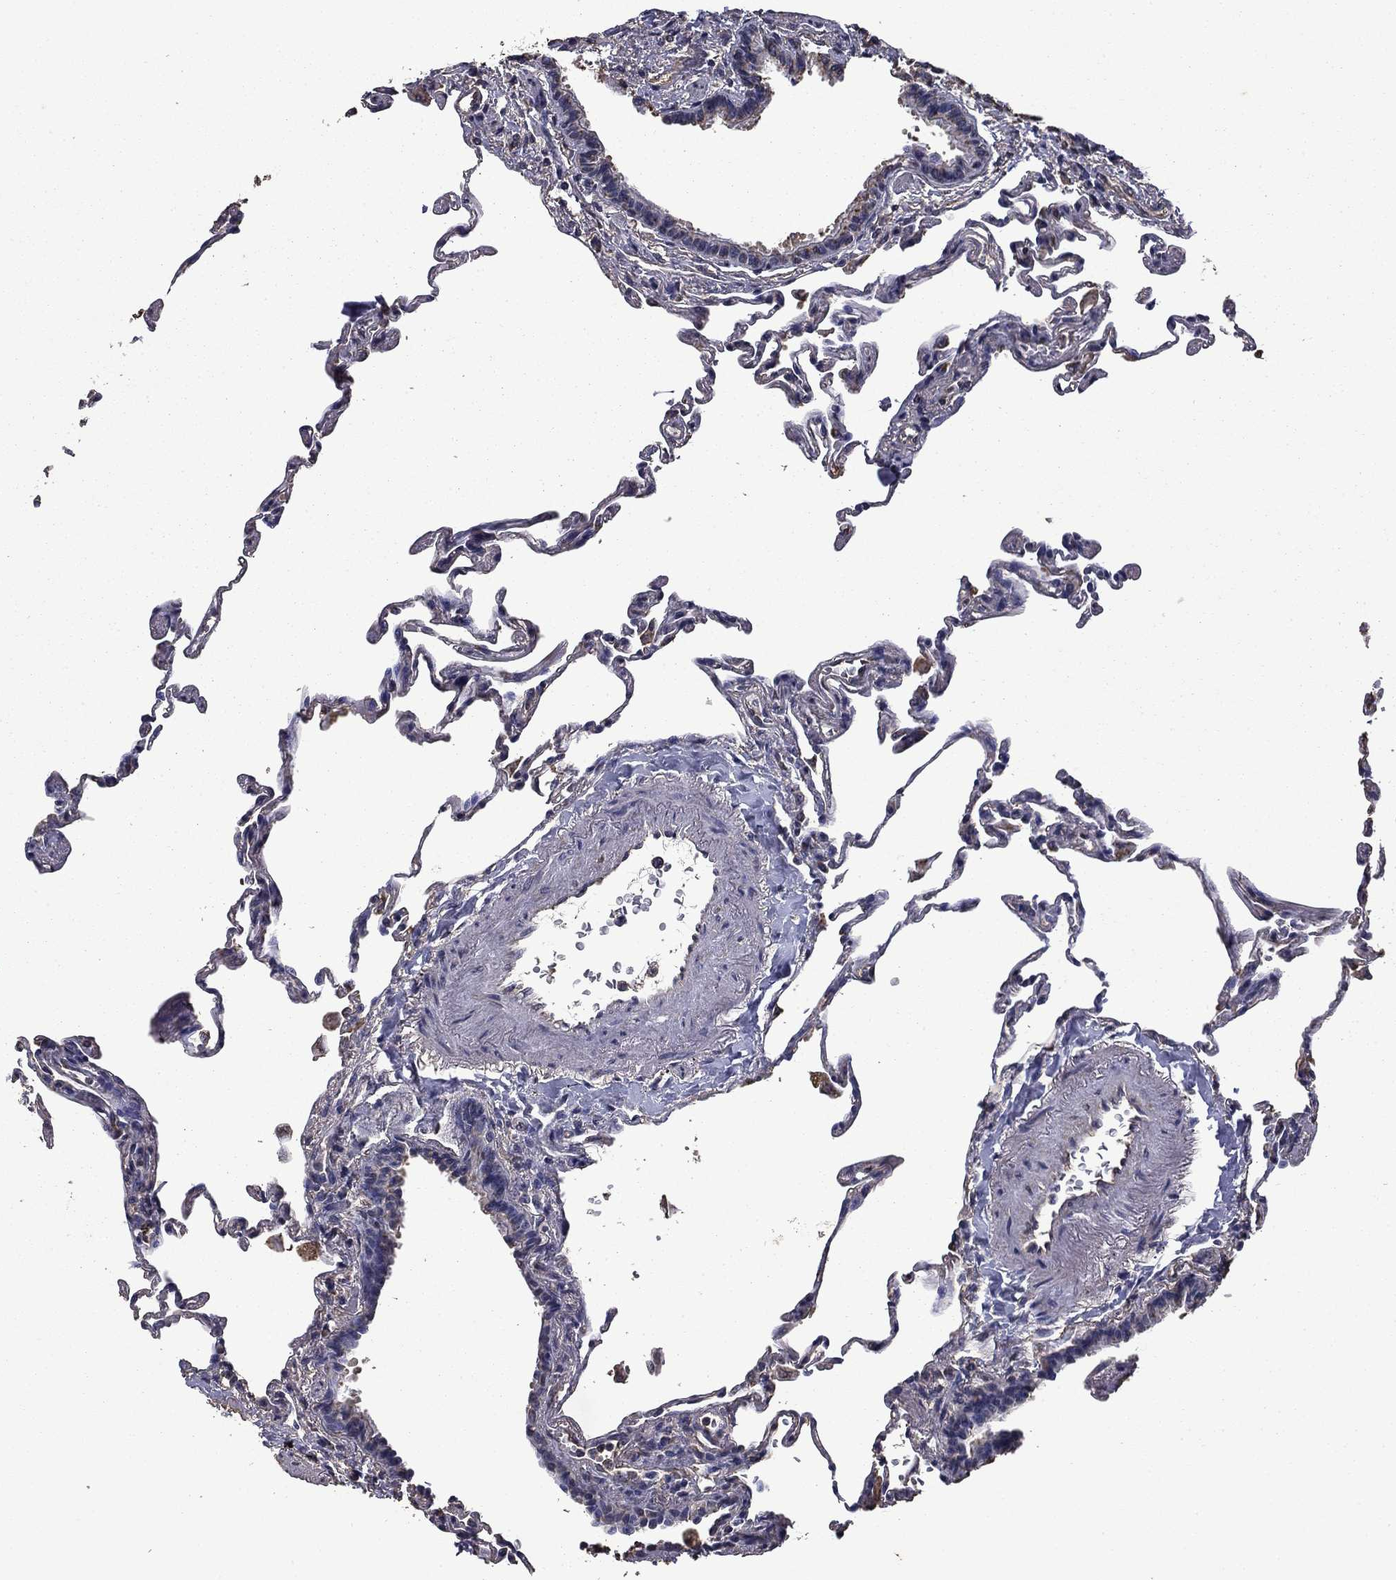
{"staining": {"intensity": "negative", "quantity": "none", "location": "none"}, "tissue": "lung", "cell_type": "Alveolar cells", "image_type": "normal", "snomed": [{"axis": "morphology", "description": "Normal tissue, NOS"}, {"axis": "topography", "description": "Lung"}], "caption": "This photomicrograph is of normal lung stained with IHC to label a protein in brown with the nuclei are counter-stained blue. There is no expression in alveolar cells. (DAB immunohistochemistry (IHC), high magnification).", "gene": "MFAP3L", "patient": {"sex": "female", "age": 57}}